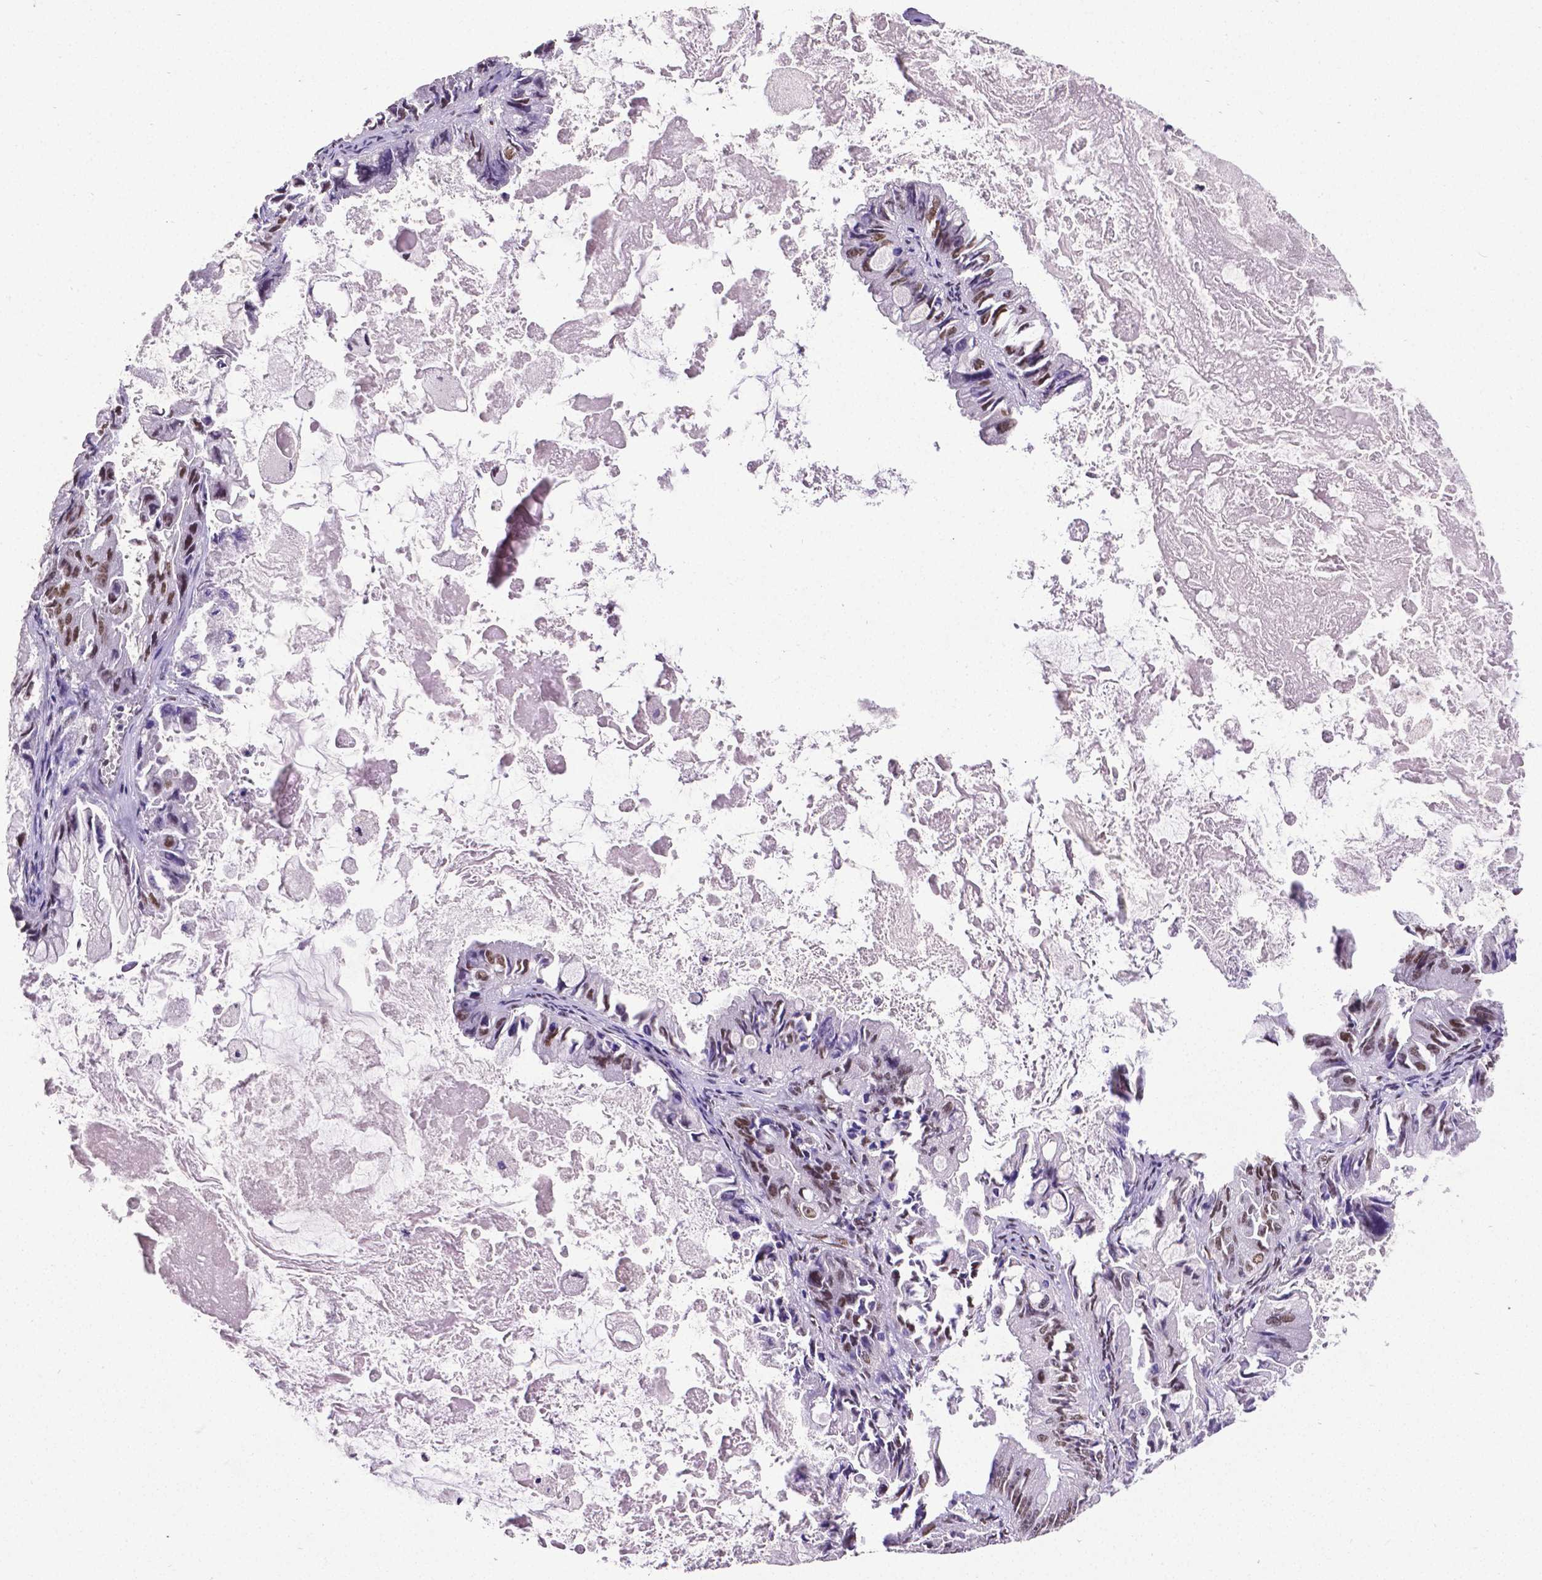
{"staining": {"intensity": "moderate", "quantity": "25%-75%", "location": "nuclear"}, "tissue": "ovarian cancer", "cell_type": "Tumor cells", "image_type": "cancer", "snomed": [{"axis": "morphology", "description": "Cystadenocarcinoma, mucinous, NOS"}, {"axis": "topography", "description": "Ovary"}], "caption": "Immunohistochemistry micrograph of mucinous cystadenocarcinoma (ovarian) stained for a protein (brown), which shows medium levels of moderate nuclear positivity in about 25%-75% of tumor cells.", "gene": "REST", "patient": {"sex": "female", "age": 61}}